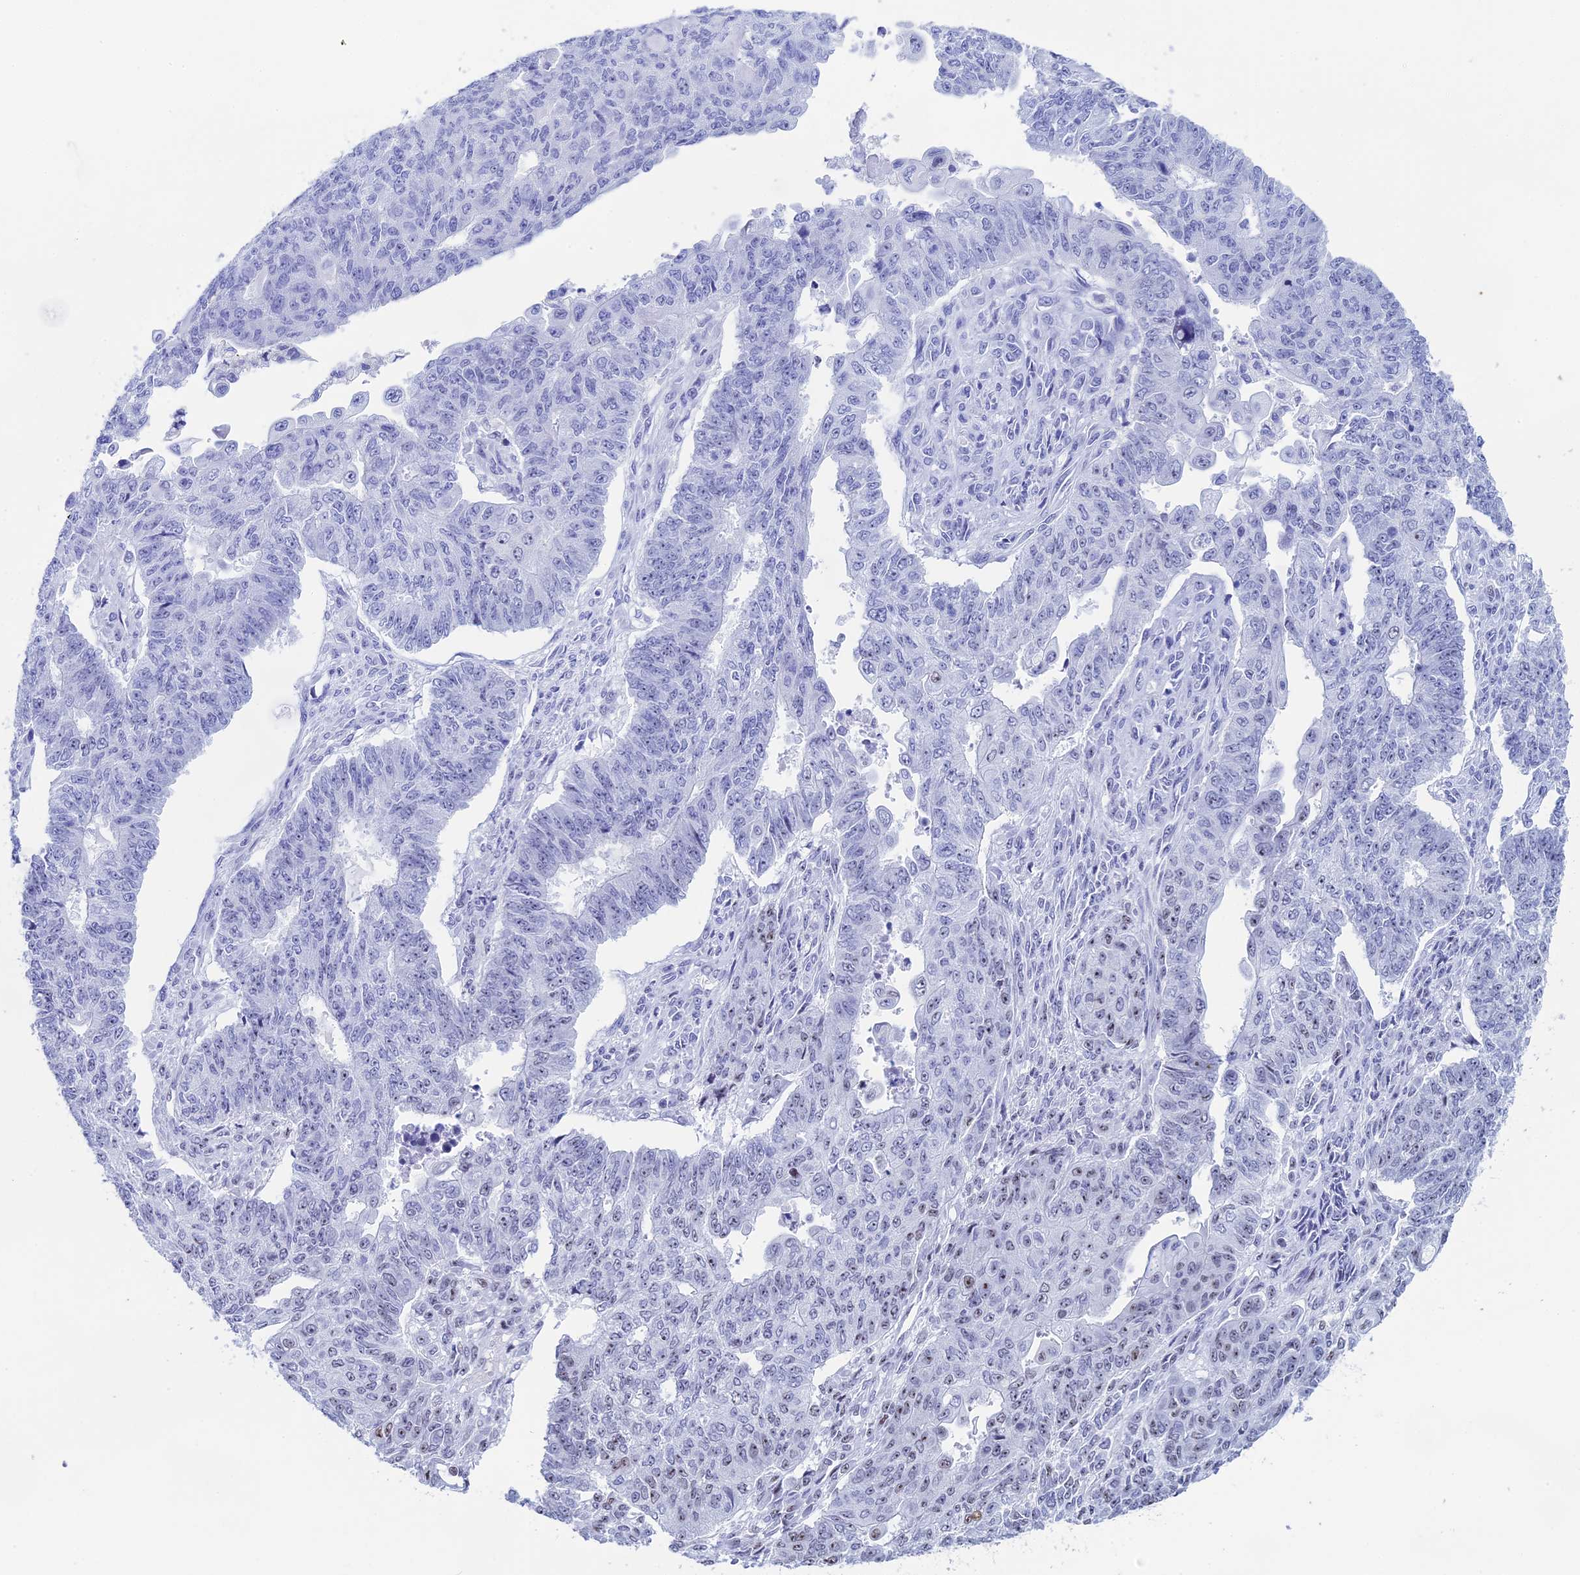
{"staining": {"intensity": "weak", "quantity": "<25%", "location": "nuclear"}, "tissue": "endometrial cancer", "cell_type": "Tumor cells", "image_type": "cancer", "snomed": [{"axis": "morphology", "description": "Adenocarcinoma, NOS"}, {"axis": "topography", "description": "Endometrium"}], "caption": "Tumor cells are negative for protein expression in human endometrial cancer. (Stains: DAB (3,3'-diaminobenzidine) immunohistochemistry (IHC) with hematoxylin counter stain, Microscopy: brightfield microscopy at high magnification).", "gene": "CCDC86", "patient": {"sex": "female", "age": 32}}